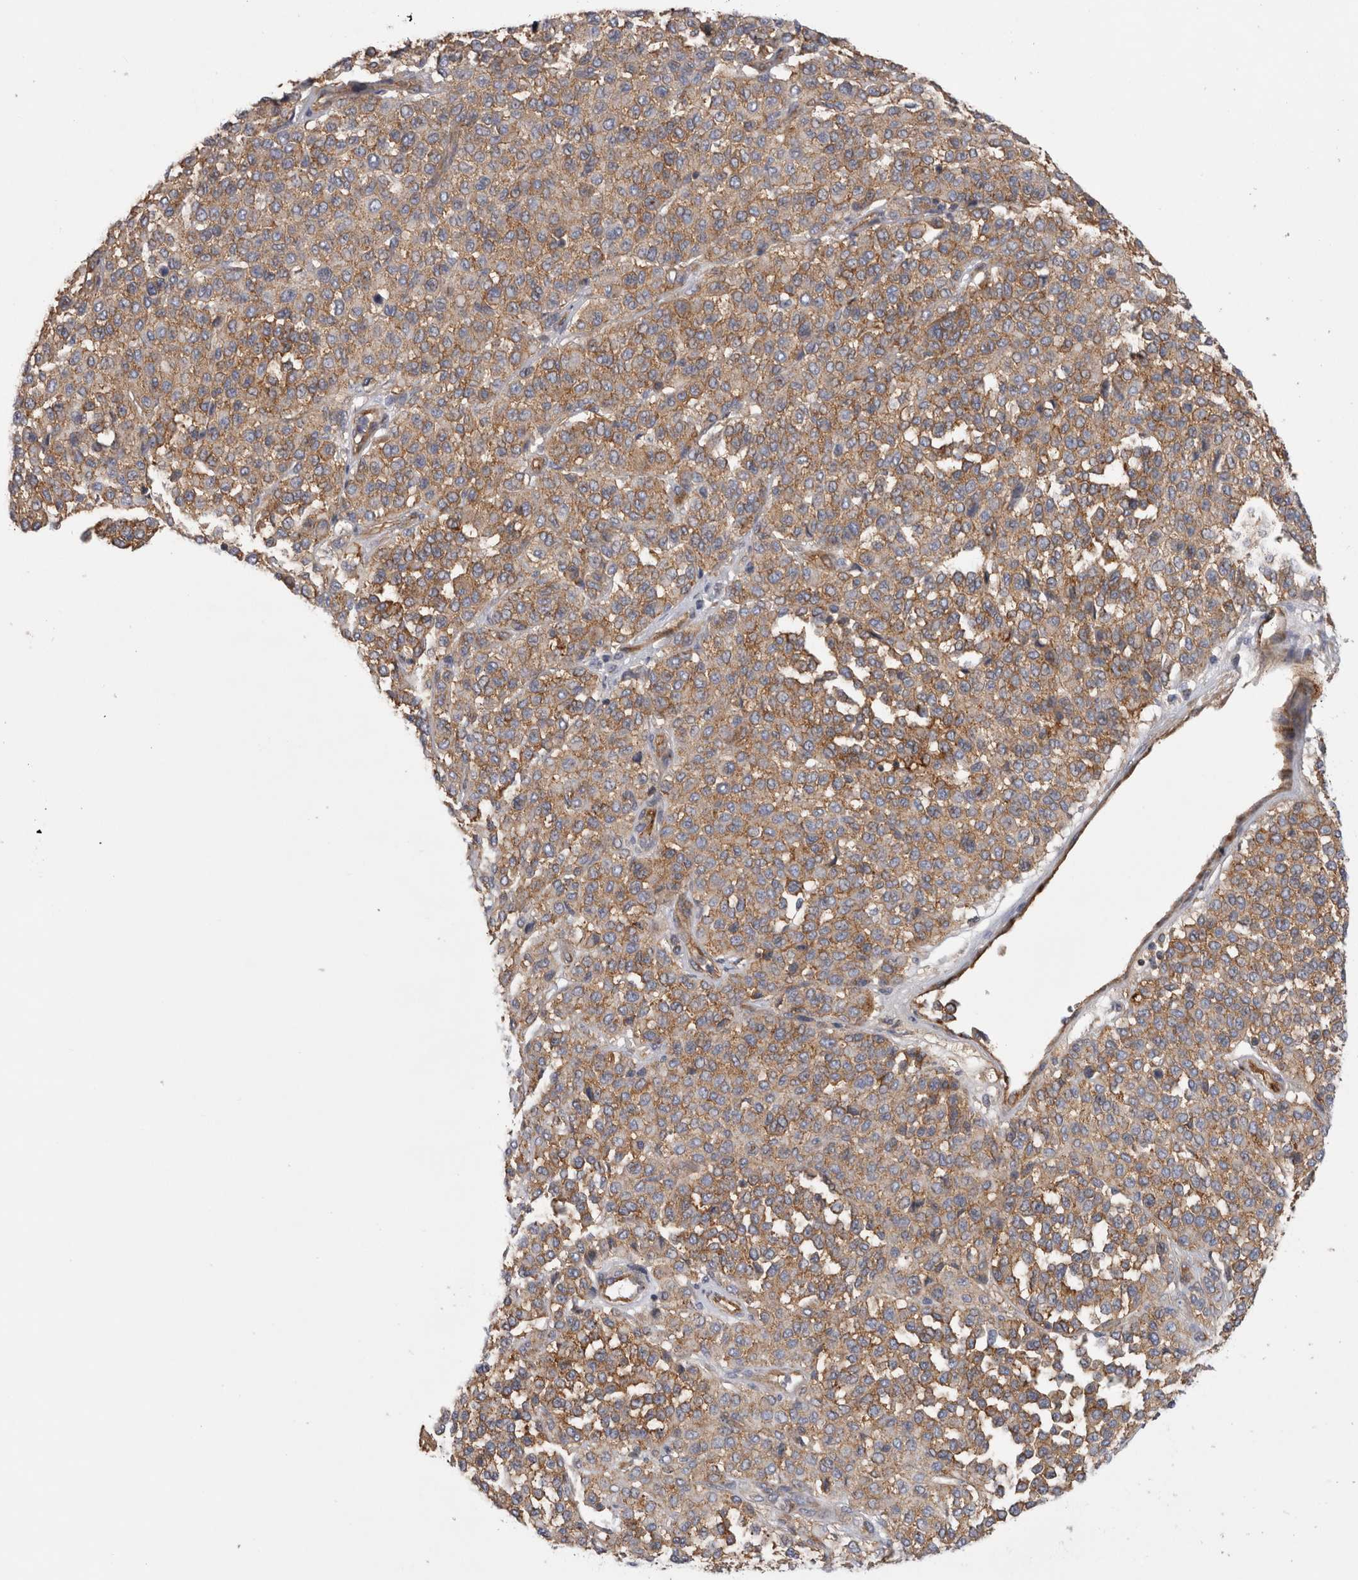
{"staining": {"intensity": "moderate", "quantity": ">75%", "location": "cytoplasmic/membranous"}, "tissue": "melanoma", "cell_type": "Tumor cells", "image_type": "cancer", "snomed": [{"axis": "morphology", "description": "Malignant melanoma, Metastatic site"}, {"axis": "topography", "description": "Pancreas"}], "caption": "DAB (3,3'-diaminobenzidine) immunohistochemical staining of human malignant melanoma (metastatic site) reveals moderate cytoplasmic/membranous protein expression in approximately >75% of tumor cells.", "gene": "ATXN3", "patient": {"sex": "female", "age": 30}}